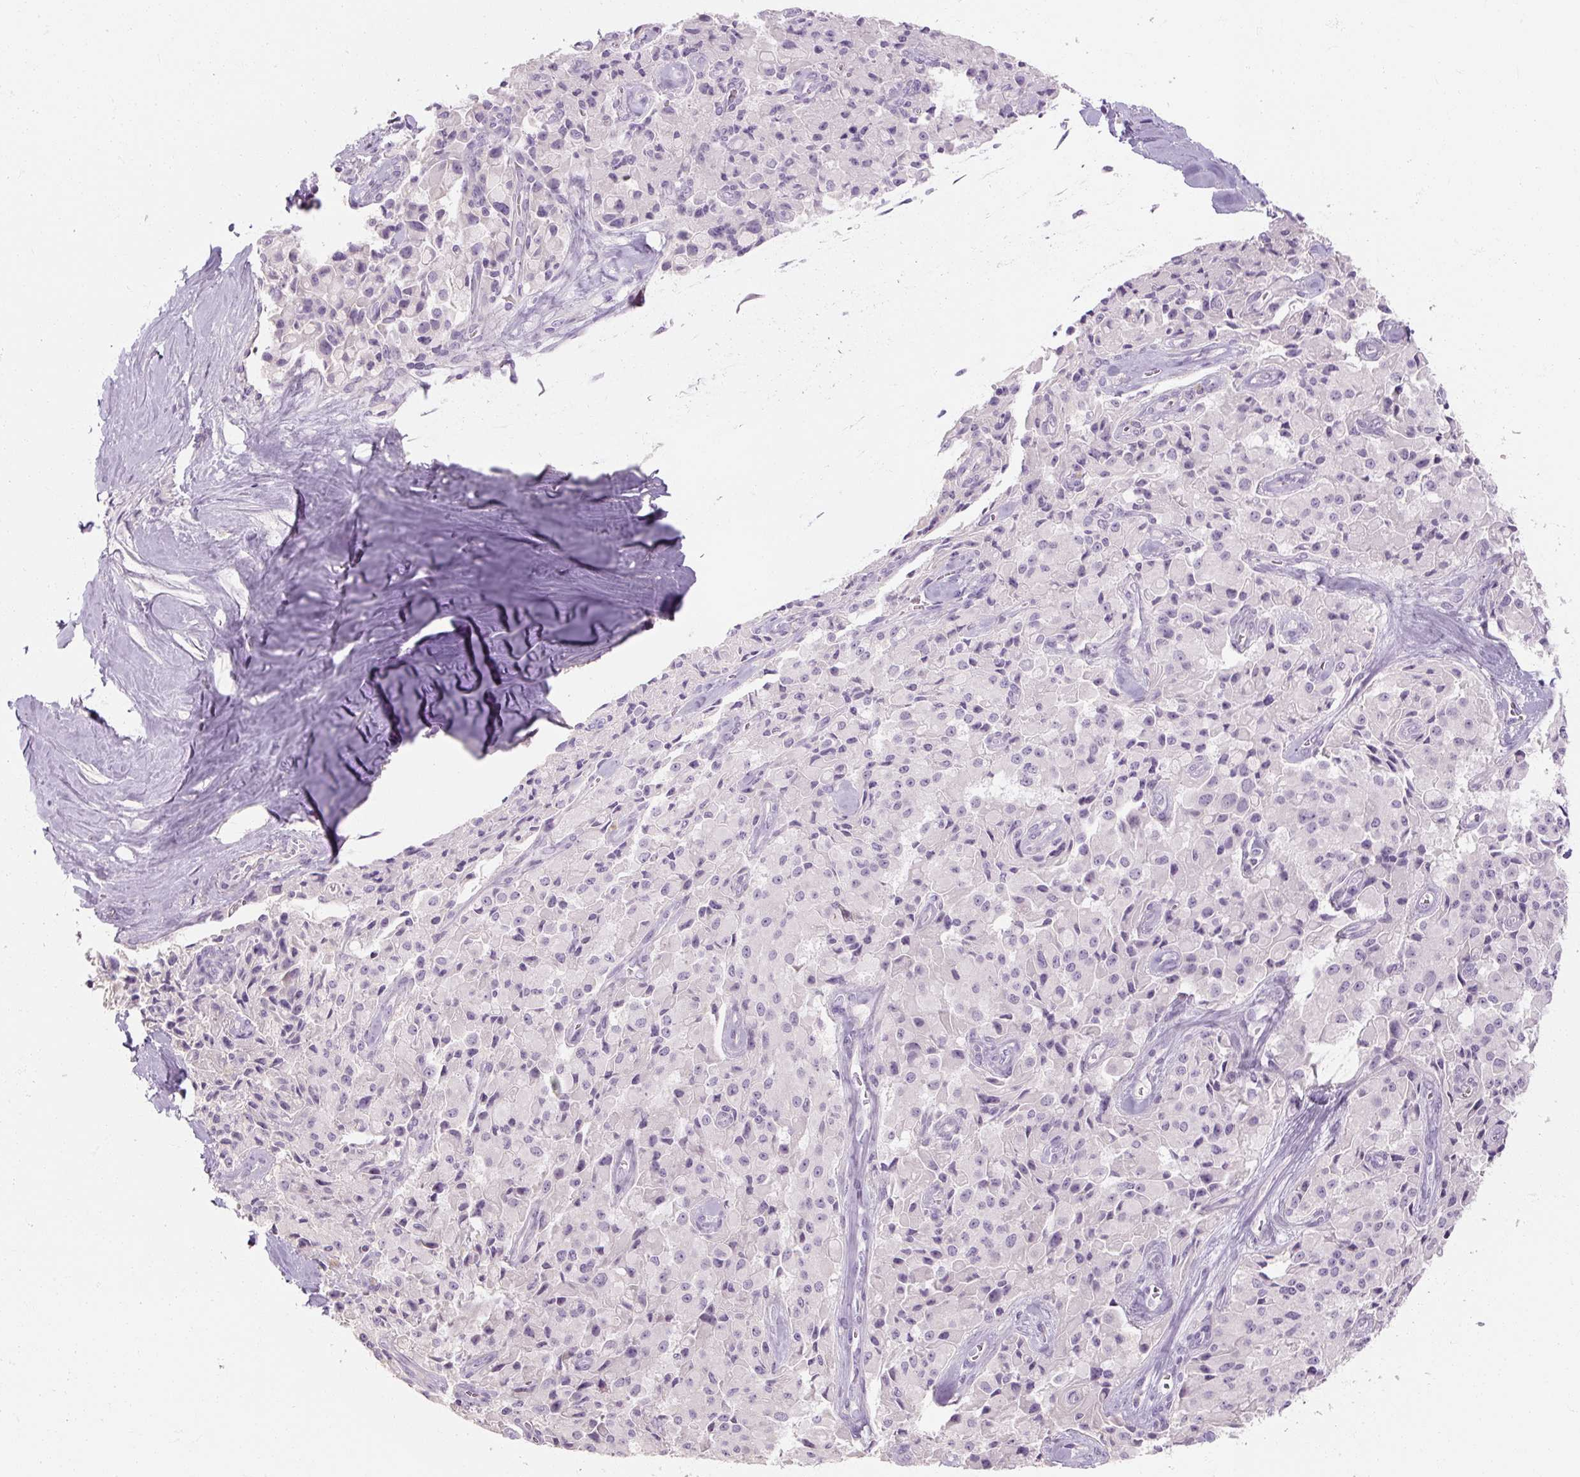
{"staining": {"intensity": "negative", "quantity": "none", "location": "none"}, "tissue": "pancreatic cancer", "cell_type": "Tumor cells", "image_type": "cancer", "snomed": [{"axis": "morphology", "description": "Adenocarcinoma, NOS"}, {"axis": "topography", "description": "Pancreas"}], "caption": "Tumor cells are negative for protein expression in human pancreatic cancer (adenocarcinoma).", "gene": "NFE2L3", "patient": {"sex": "male", "age": 65}}